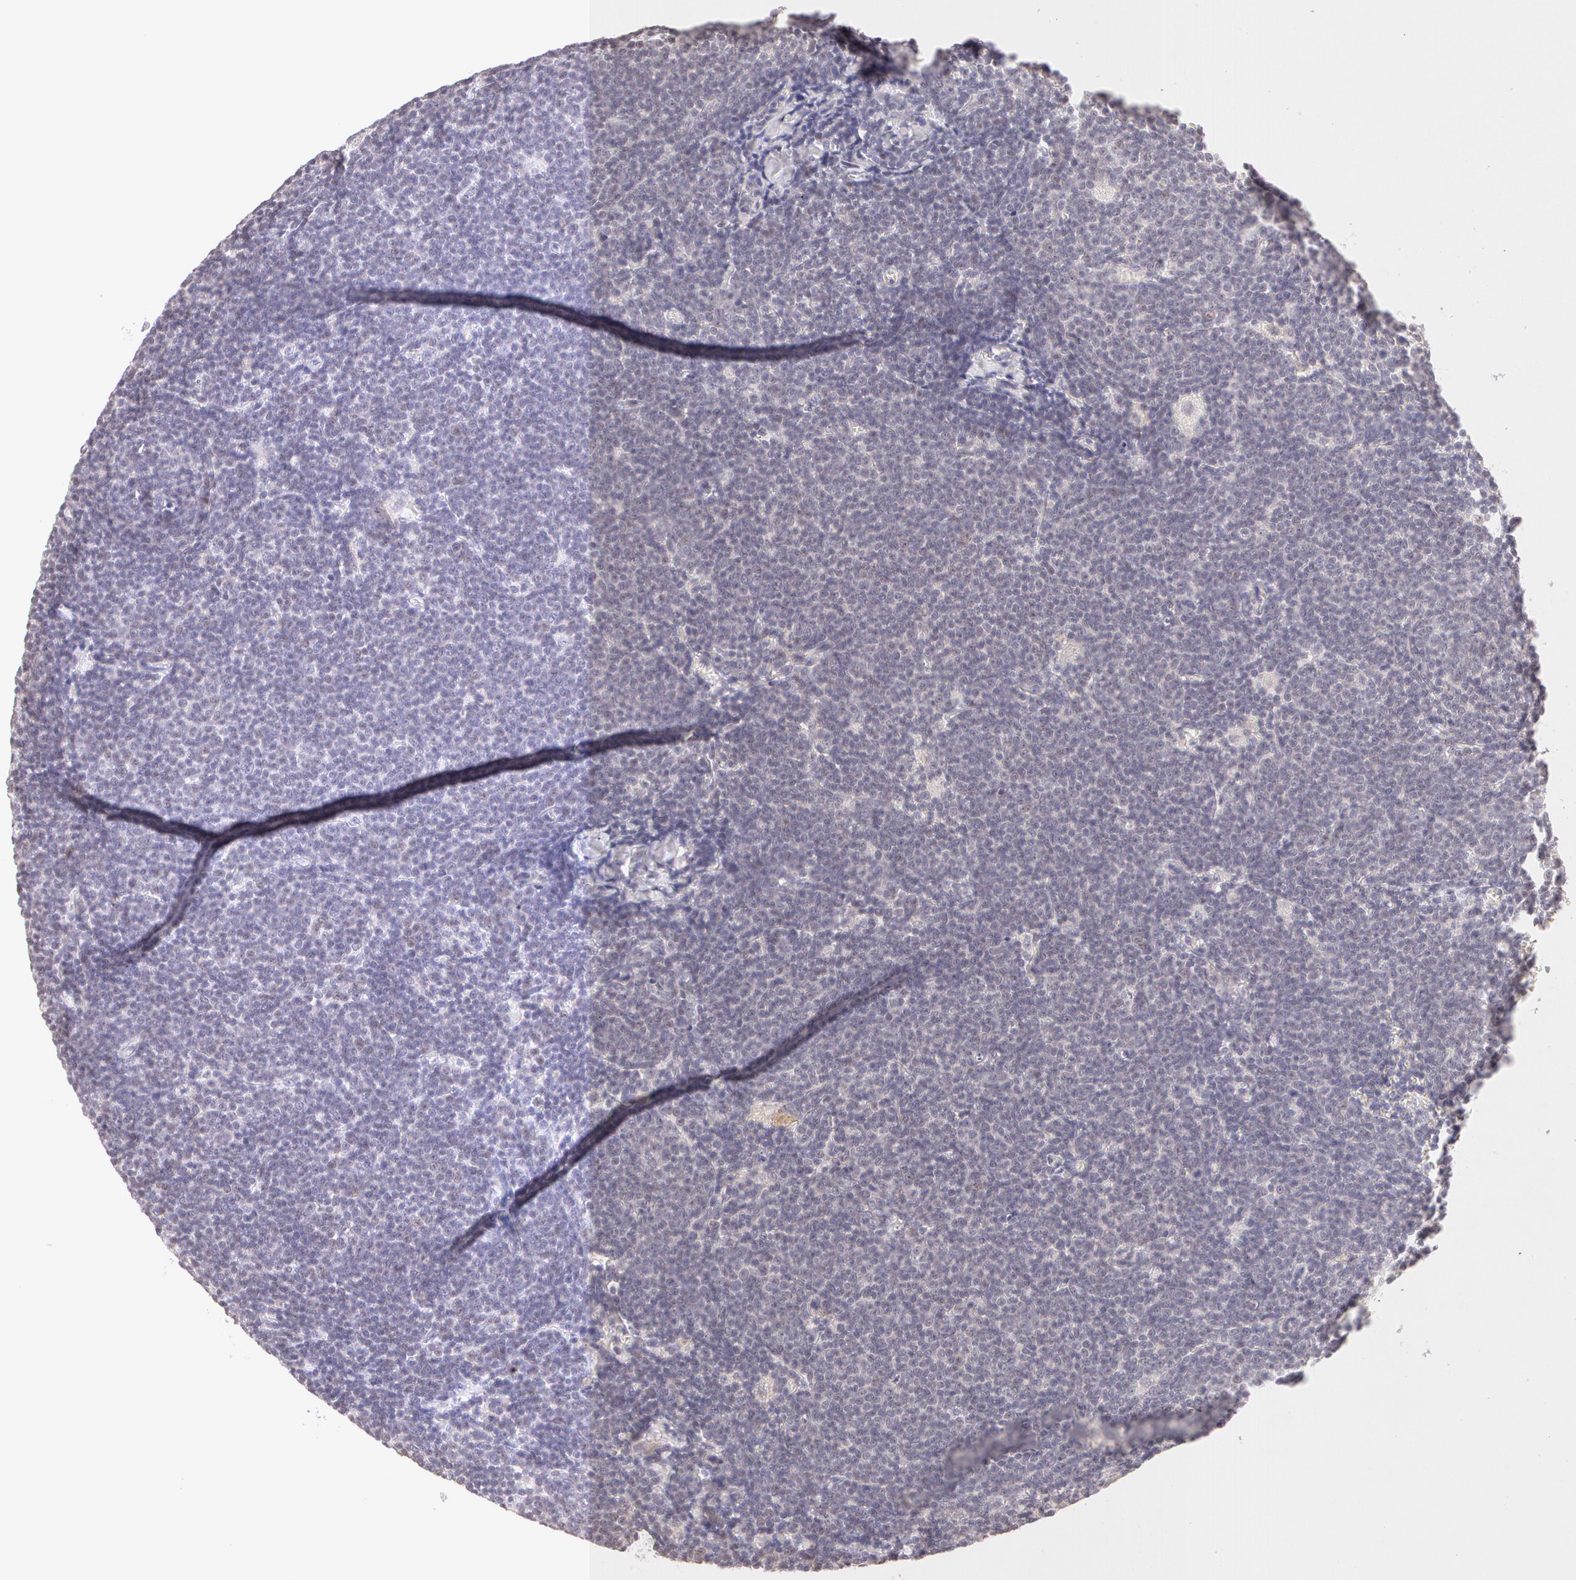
{"staining": {"intensity": "negative", "quantity": "none", "location": "none"}, "tissue": "lymphoma", "cell_type": "Tumor cells", "image_type": "cancer", "snomed": [{"axis": "morphology", "description": "Malignant lymphoma, non-Hodgkin's type, Low grade"}, {"axis": "topography", "description": "Lymph node"}], "caption": "Tumor cells show no significant protein expression in lymphoma.", "gene": "ZNF597", "patient": {"sex": "male", "age": 65}}